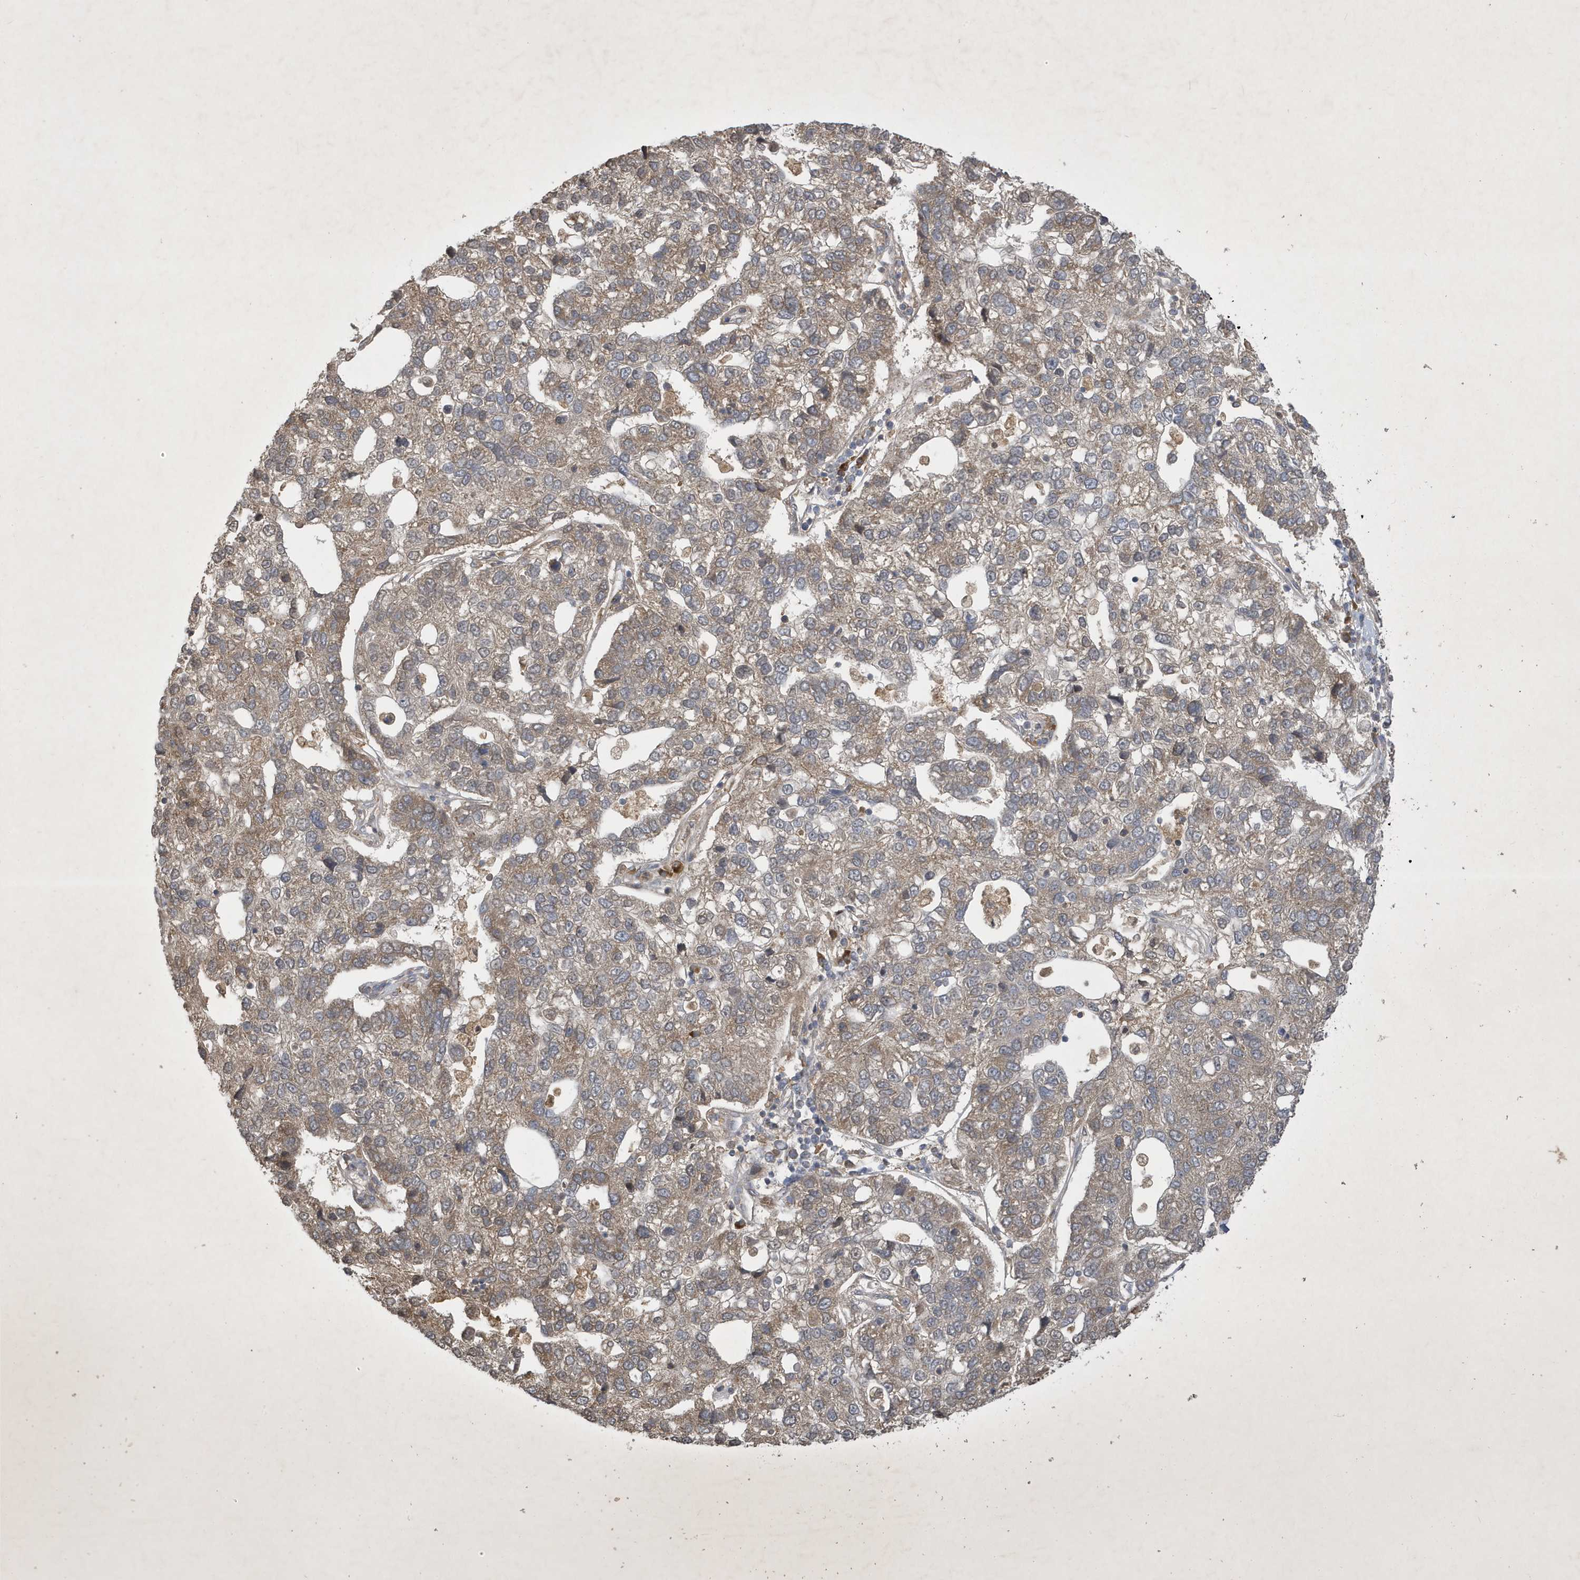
{"staining": {"intensity": "weak", "quantity": "25%-75%", "location": "cytoplasmic/membranous"}, "tissue": "pancreatic cancer", "cell_type": "Tumor cells", "image_type": "cancer", "snomed": [{"axis": "morphology", "description": "Adenocarcinoma, NOS"}, {"axis": "topography", "description": "Pancreas"}], "caption": "Adenocarcinoma (pancreatic) stained with a brown dye exhibits weak cytoplasmic/membranous positive expression in about 25%-75% of tumor cells.", "gene": "STX10", "patient": {"sex": "female", "age": 61}}